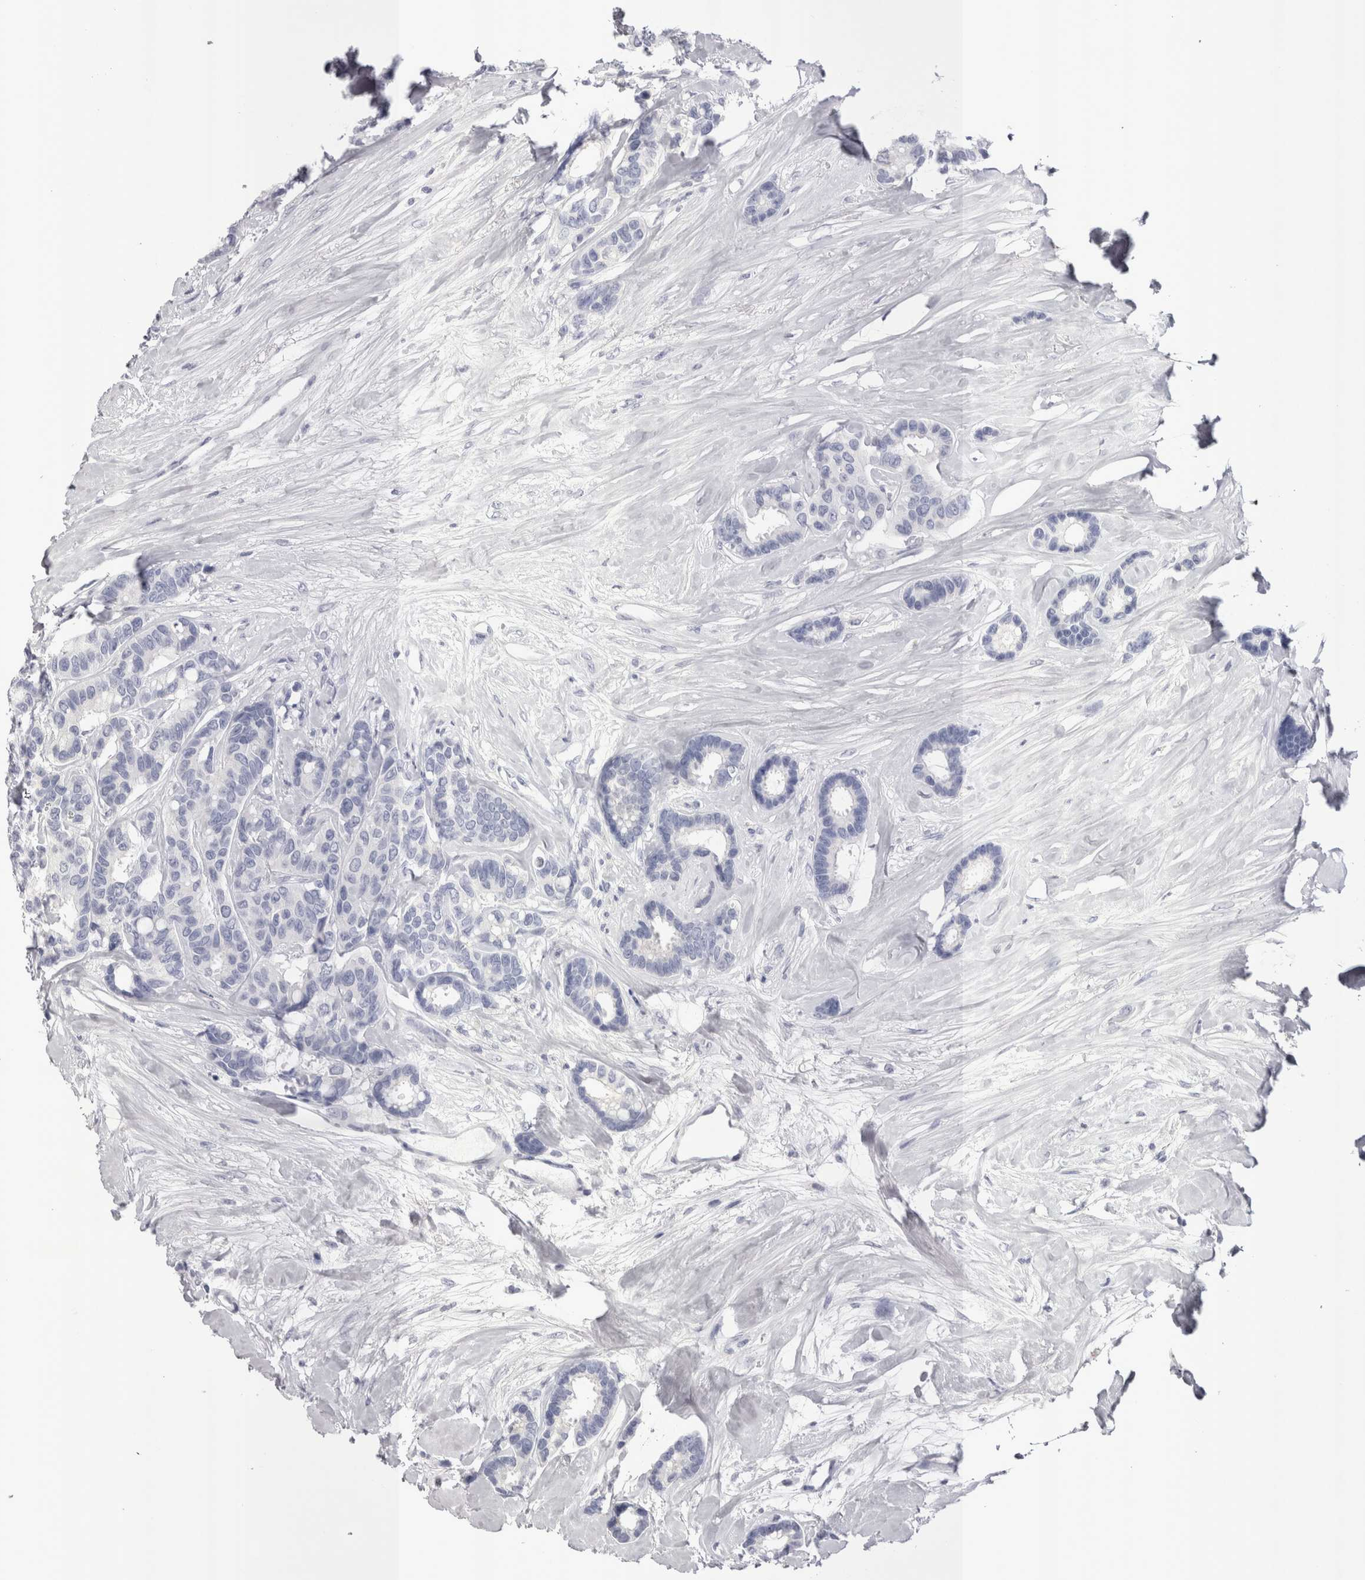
{"staining": {"intensity": "negative", "quantity": "none", "location": "none"}, "tissue": "breast cancer", "cell_type": "Tumor cells", "image_type": "cancer", "snomed": [{"axis": "morphology", "description": "Duct carcinoma"}, {"axis": "topography", "description": "Breast"}], "caption": "Protein analysis of breast cancer shows no significant staining in tumor cells. (DAB immunohistochemistry, high magnification).", "gene": "PWP2", "patient": {"sex": "female", "age": 87}}